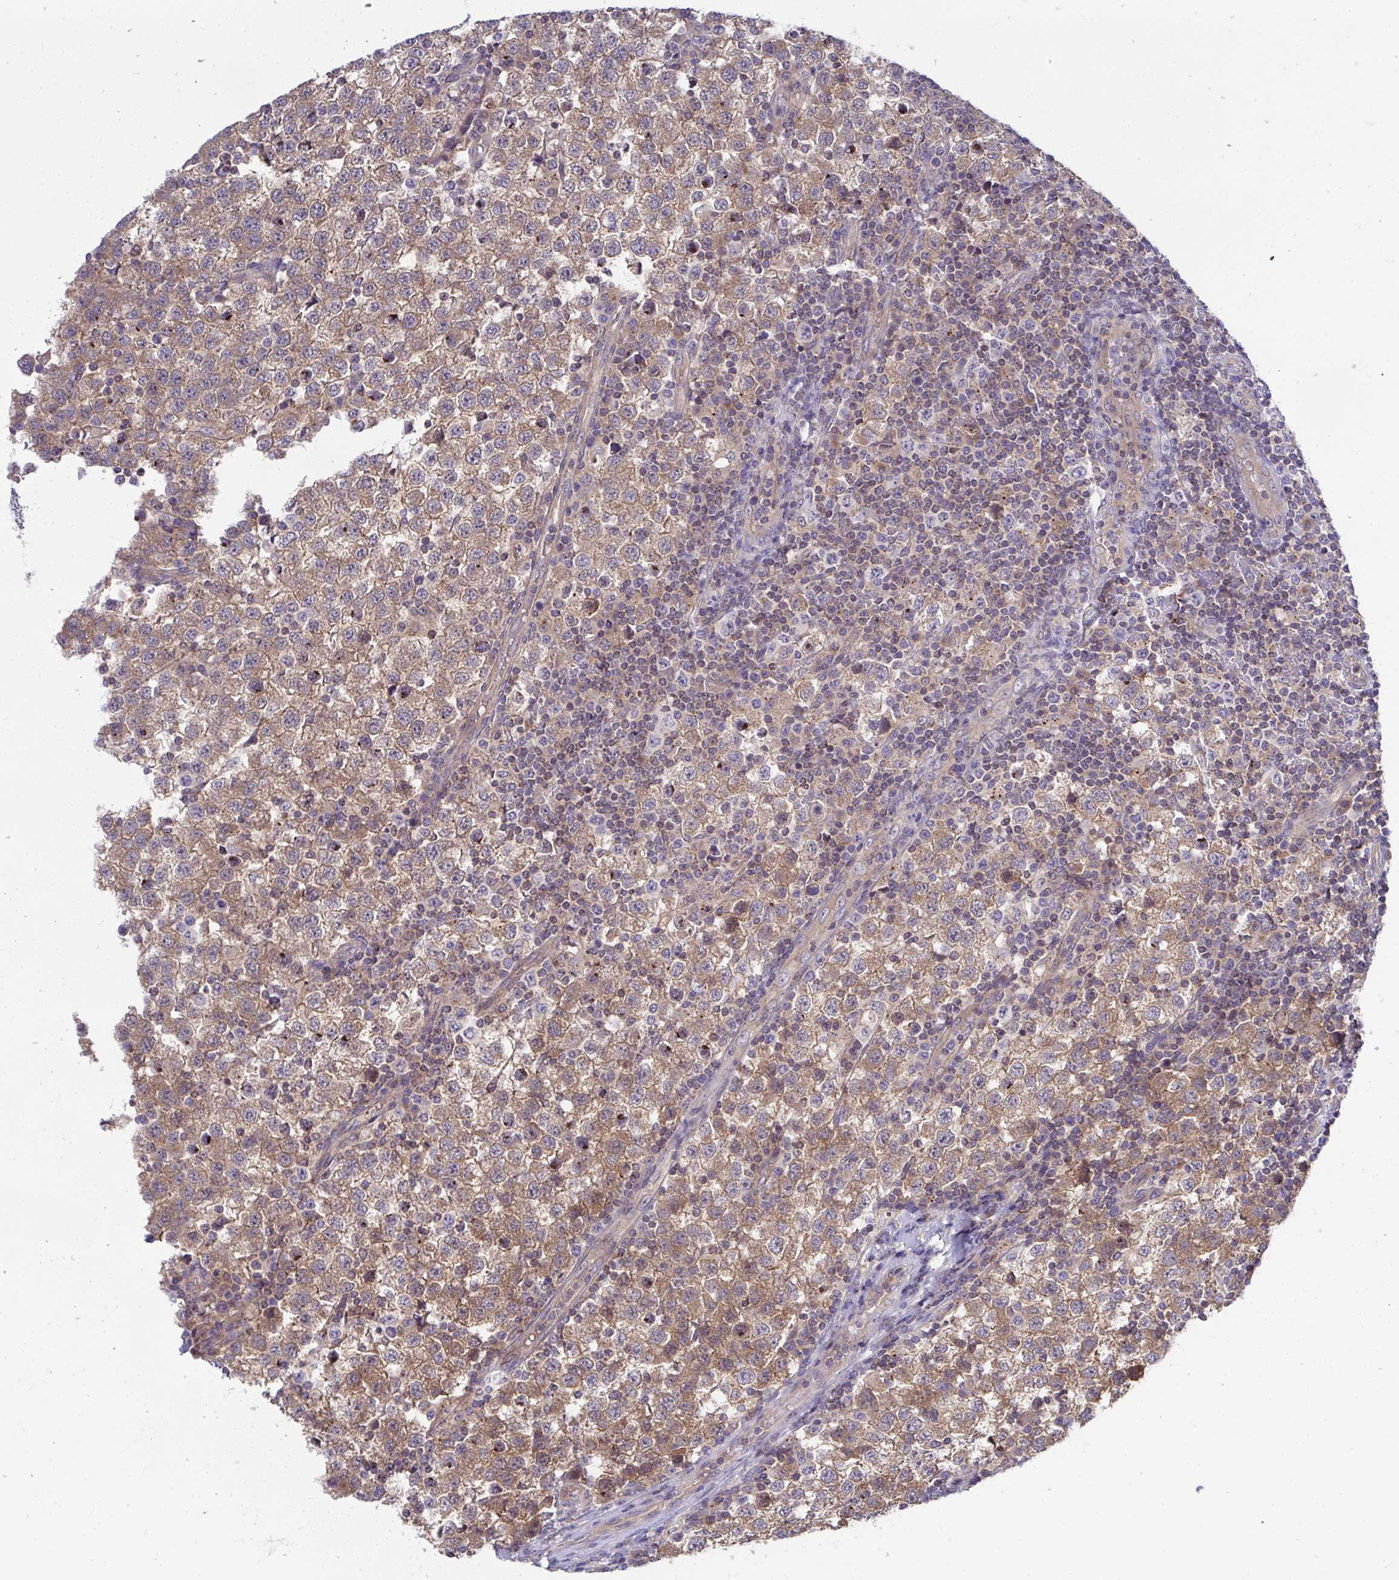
{"staining": {"intensity": "moderate", "quantity": ">75%", "location": "cytoplasmic/membranous"}, "tissue": "testis cancer", "cell_type": "Tumor cells", "image_type": "cancer", "snomed": [{"axis": "morphology", "description": "Seminoma, NOS"}, {"axis": "topography", "description": "Testis"}], "caption": "High-magnification brightfield microscopy of testis cancer (seminoma) stained with DAB (brown) and counterstained with hematoxylin (blue). tumor cells exhibit moderate cytoplasmic/membranous expression is identified in approximately>75% of cells.", "gene": "IST1", "patient": {"sex": "male", "age": 34}}